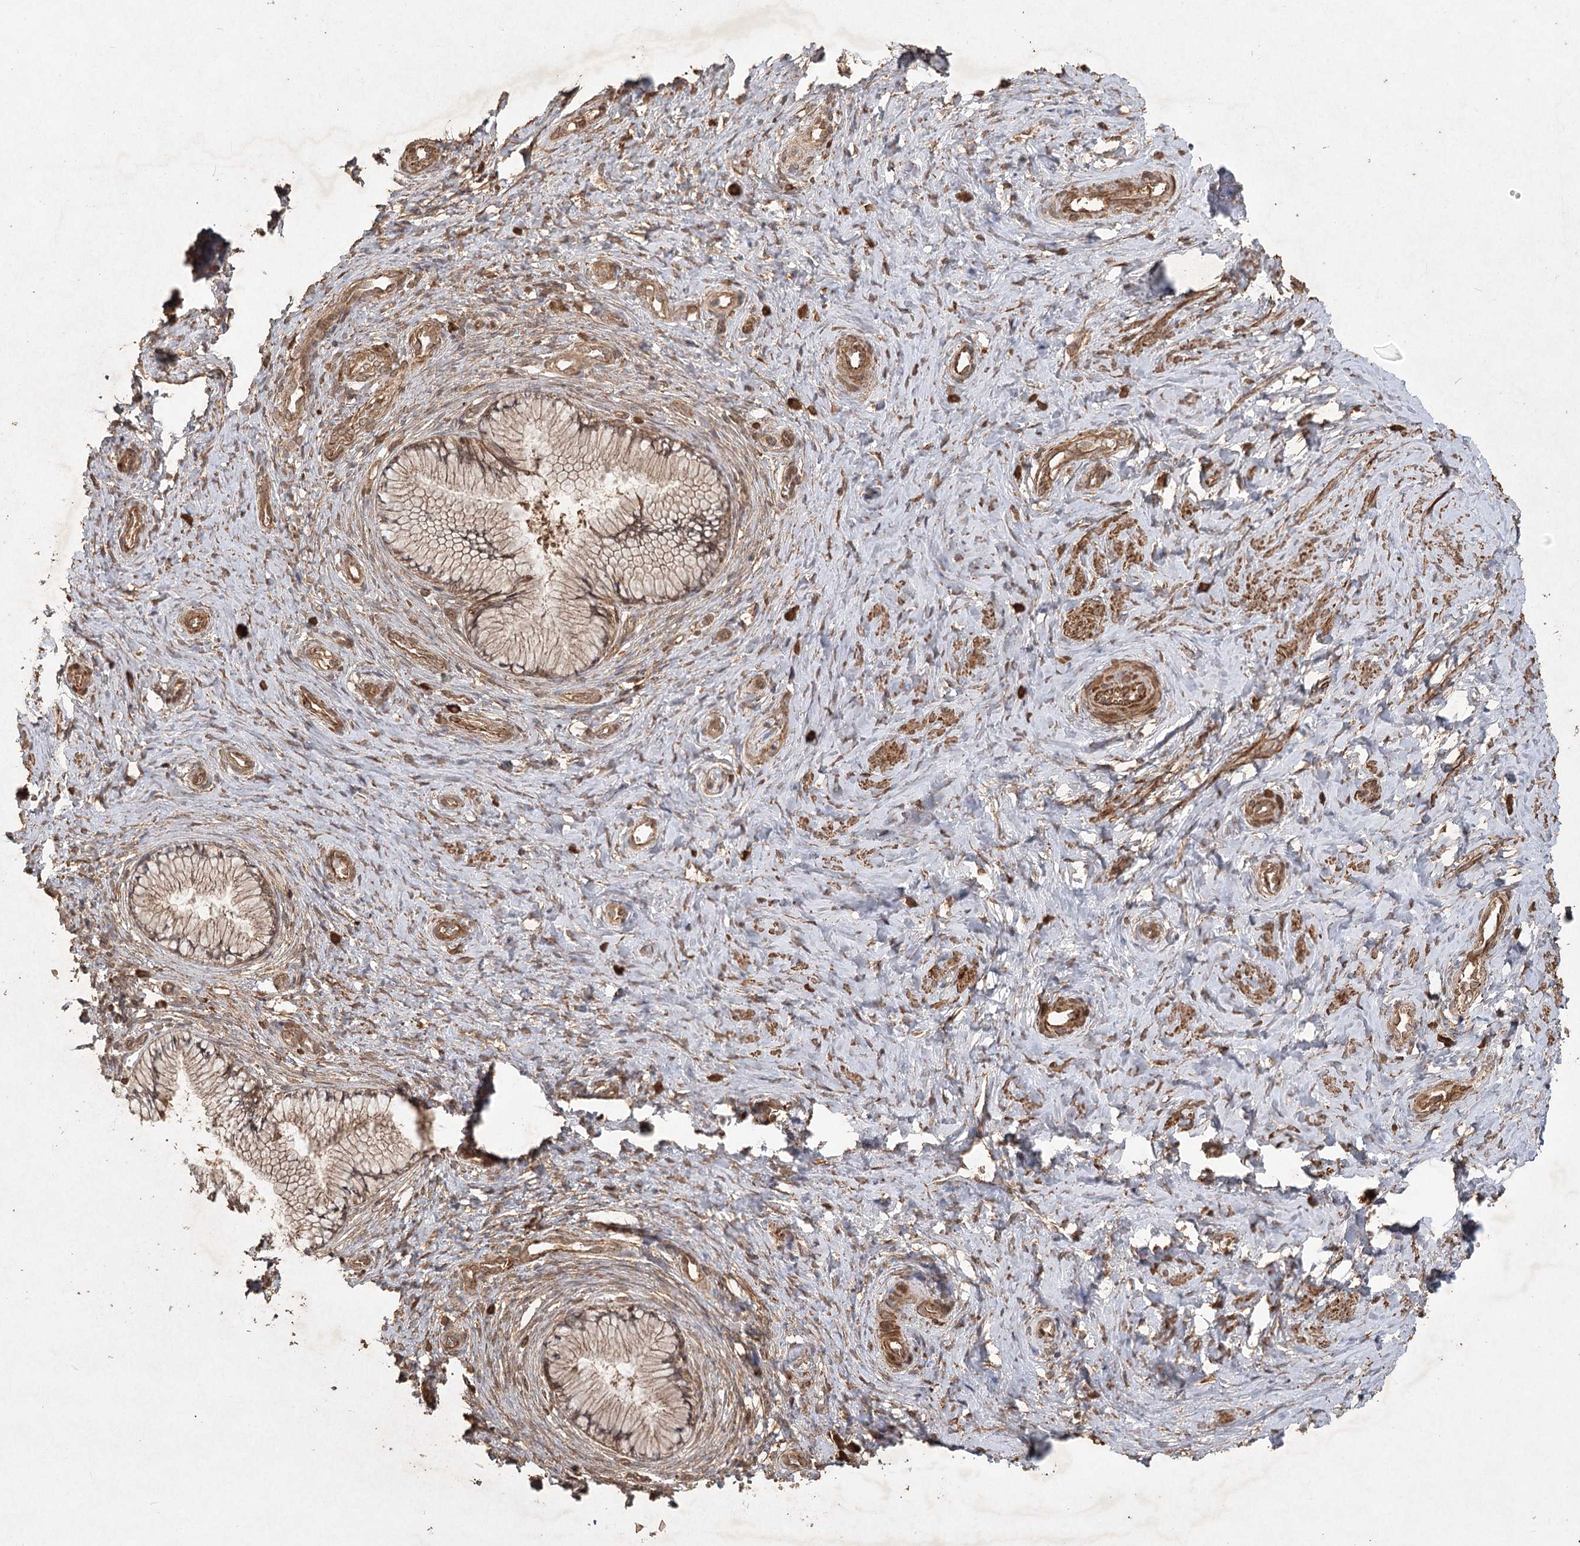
{"staining": {"intensity": "moderate", "quantity": ">75%", "location": "cytoplasmic/membranous"}, "tissue": "cervix", "cell_type": "Glandular cells", "image_type": "normal", "snomed": [{"axis": "morphology", "description": "Normal tissue, NOS"}, {"axis": "topography", "description": "Cervix"}], "caption": "This histopathology image shows unremarkable cervix stained with immunohistochemistry (IHC) to label a protein in brown. The cytoplasmic/membranous of glandular cells show moderate positivity for the protein. Nuclei are counter-stained blue.", "gene": "ARL13A", "patient": {"sex": "female", "age": 36}}